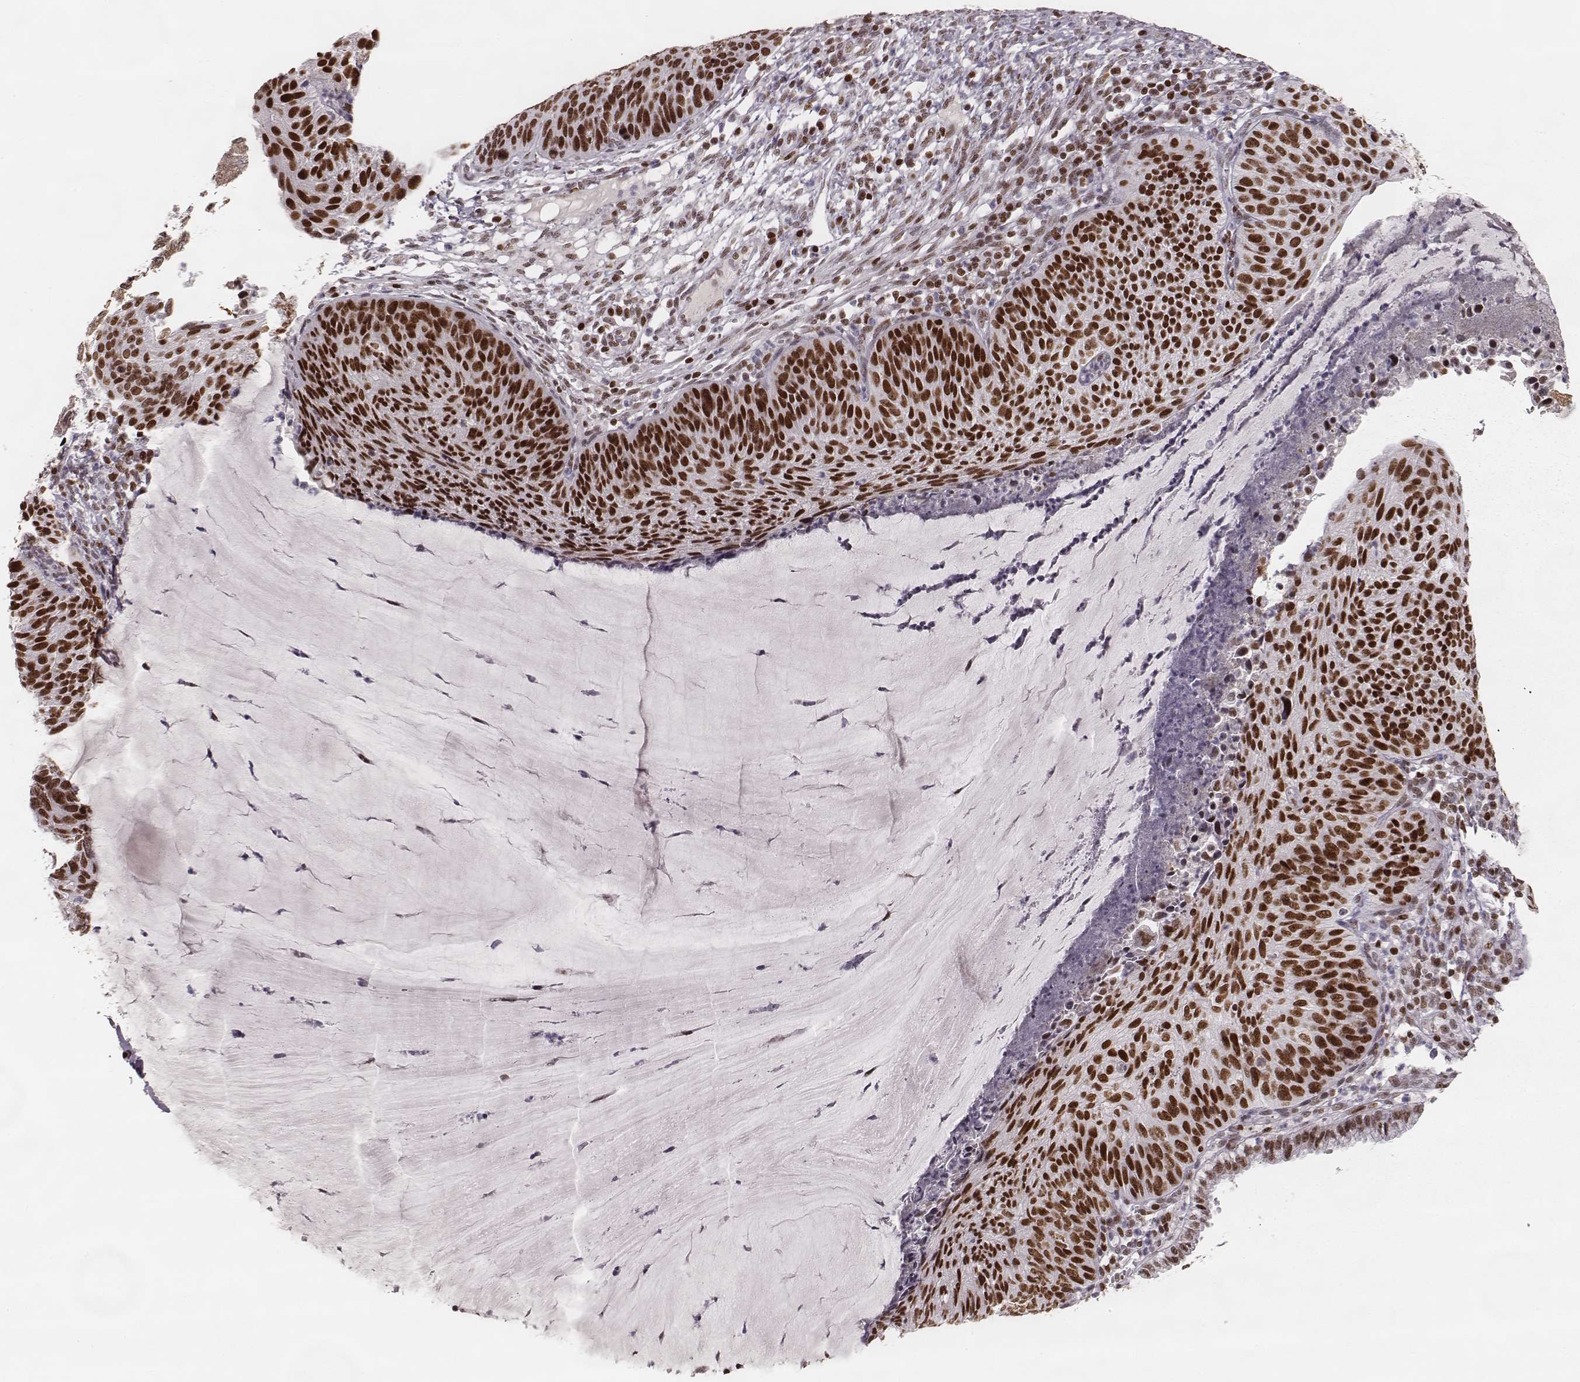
{"staining": {"intensity": "strong", "quantity": ">75%", "location": "nuclear"}, "tissue": "cervical cancer", "cell_type": "Tumor cells", "image_type": "cancer", "snomed": [{"axis": "morphology", "description": "Squamous cell carcinoma, NOS"}, {"axis": "topography", "description": "Cervix"}], "caption": "Squamous cell carcinoma (cervical) stained with immunohistochemistry (IHC) reveals strong nuclear expression in approximately >75% of tumor cells.", "gene": "PARP1", "patient": {"sex": "female", "age": 36}}